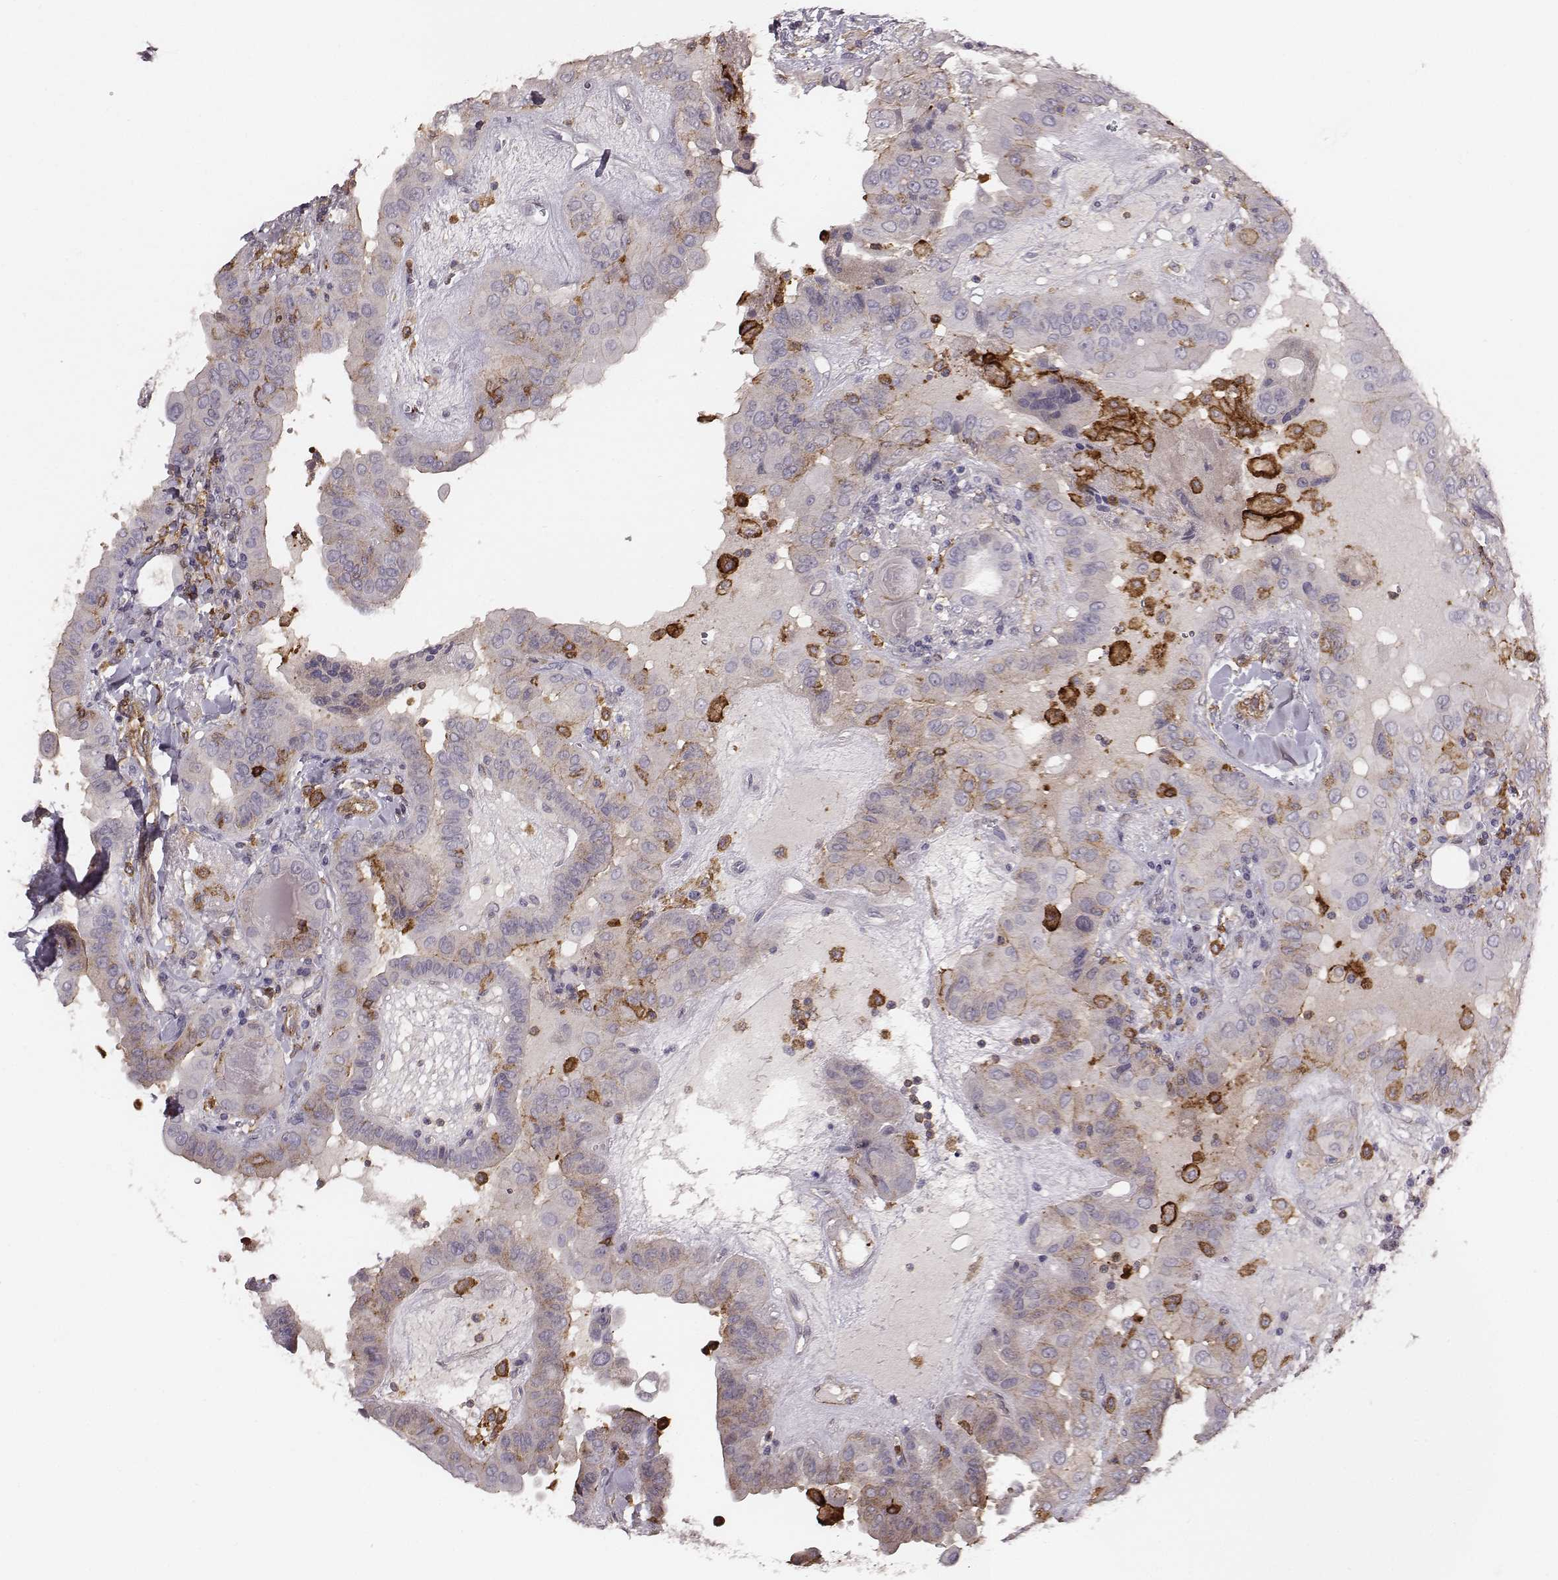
{"staining": {"intensity": "negative", "quantity": "none", "location": "none"}, "tissue": "thyroid cancer", "cell_type": "Tumor cells", "image_type": "cancer", "snomed": [{"axis": "morphology", "description": "Papillary adenocarcinoma, NOS"}, {"axis": "topography", "description": "Thyroid gland"}], "caption": "Tumor cells show no significant staining in thyroid cancer (papillary adenocarcinoma).", "gene": "ZYX", "patient": {"sex": "female", "age": 37}}